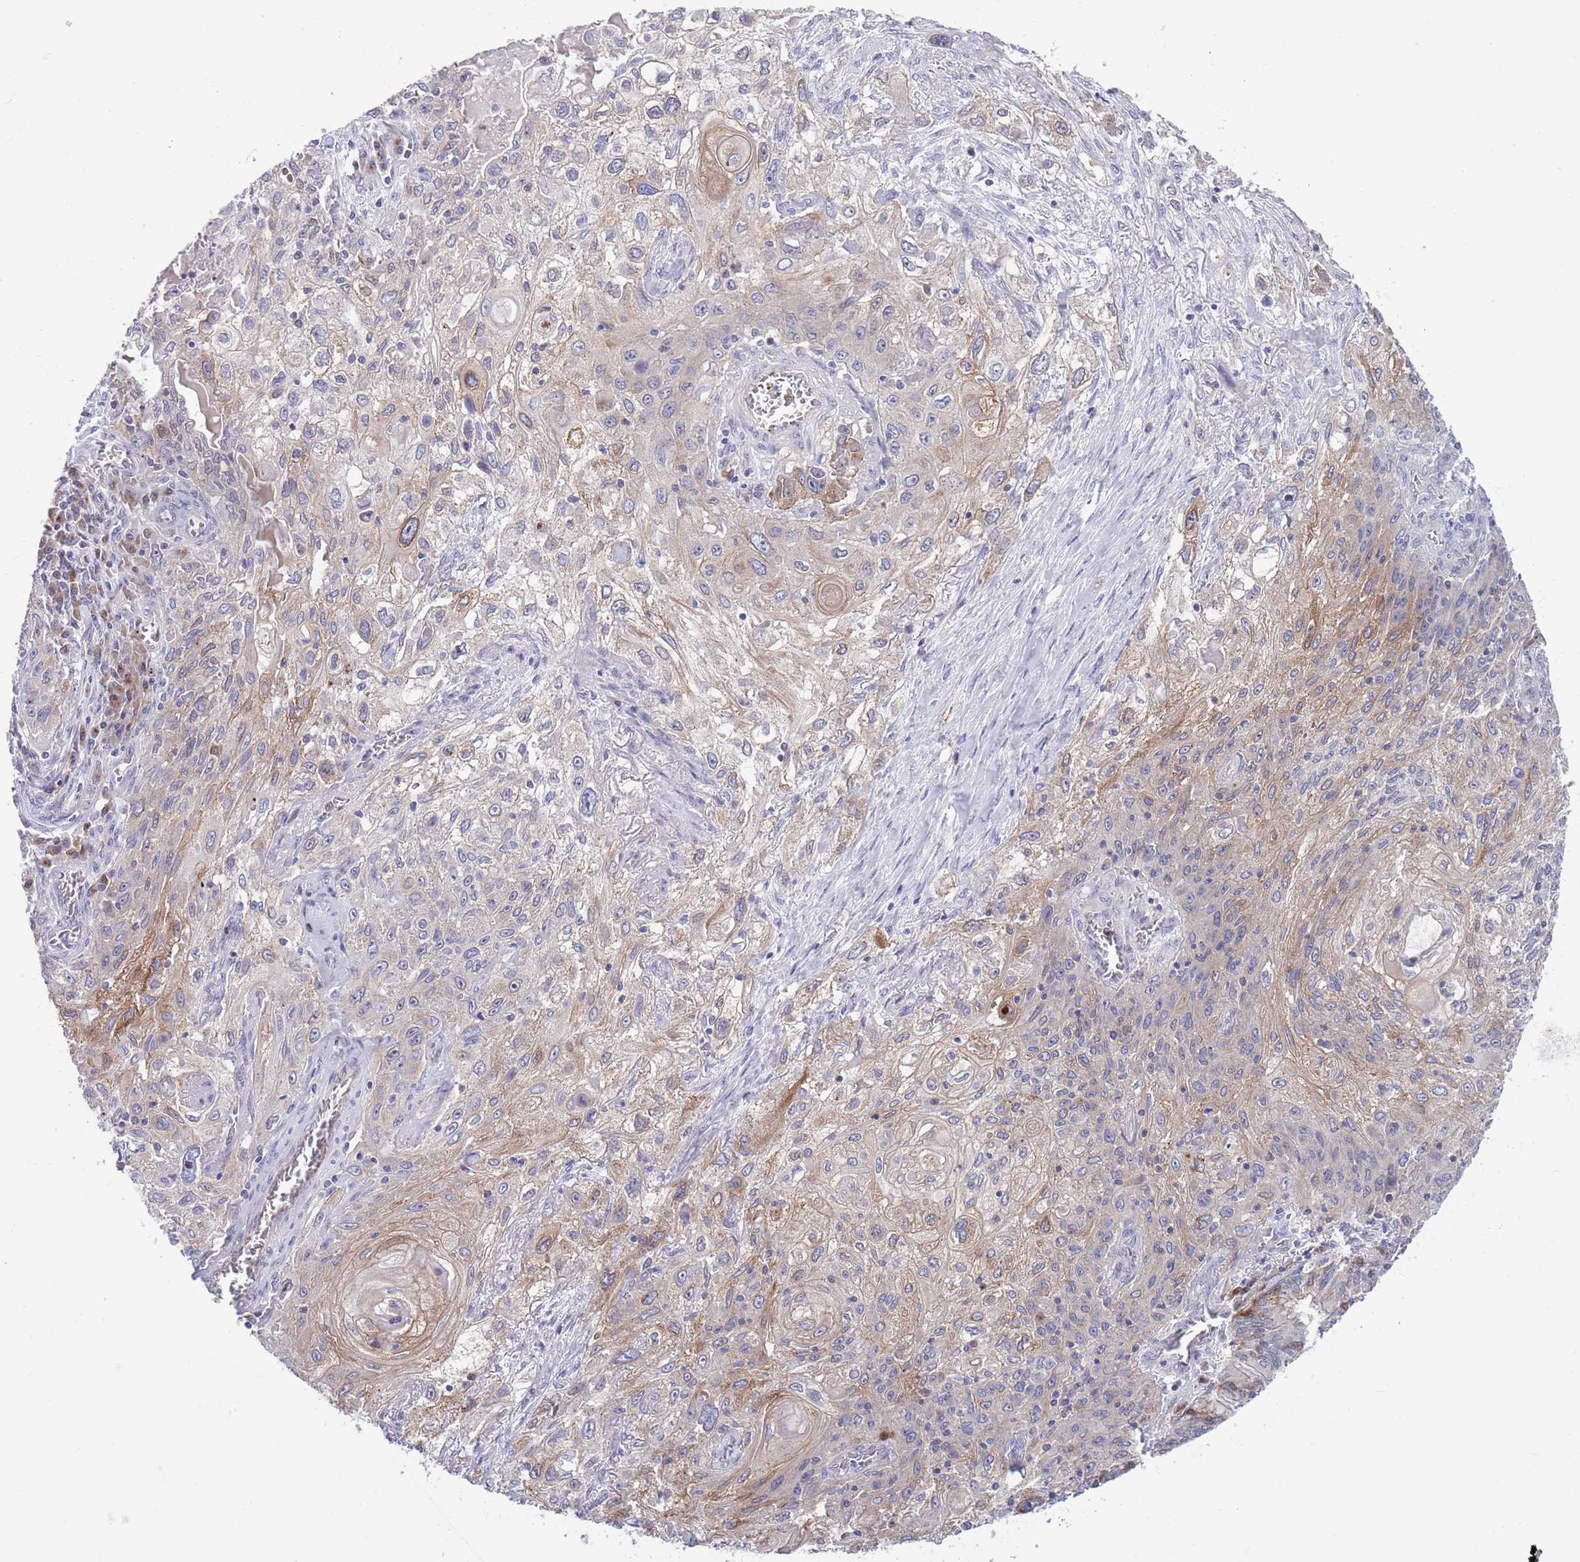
{"staining": {"intensity": "moderate", "quantity": "<25%", "location": "cytoplasmic/membranous"}, "tissue": "lung cancer", "cell_type": "Tumor cells", "image_type": "cancer", "snomed": [{"axis": "morphology", "description": "Squamous cell carcinoma, NOS"}, {"axis": "topography", "description": "Lung"}], "caption": "Protein staining shows moderate cytoplasmic/membranous expression in about <25% of tumor cells in lung cancer (squamous cell carcinoma).", "gene": "KLHL29", "patient": {"sex": "female", "age": 69}}